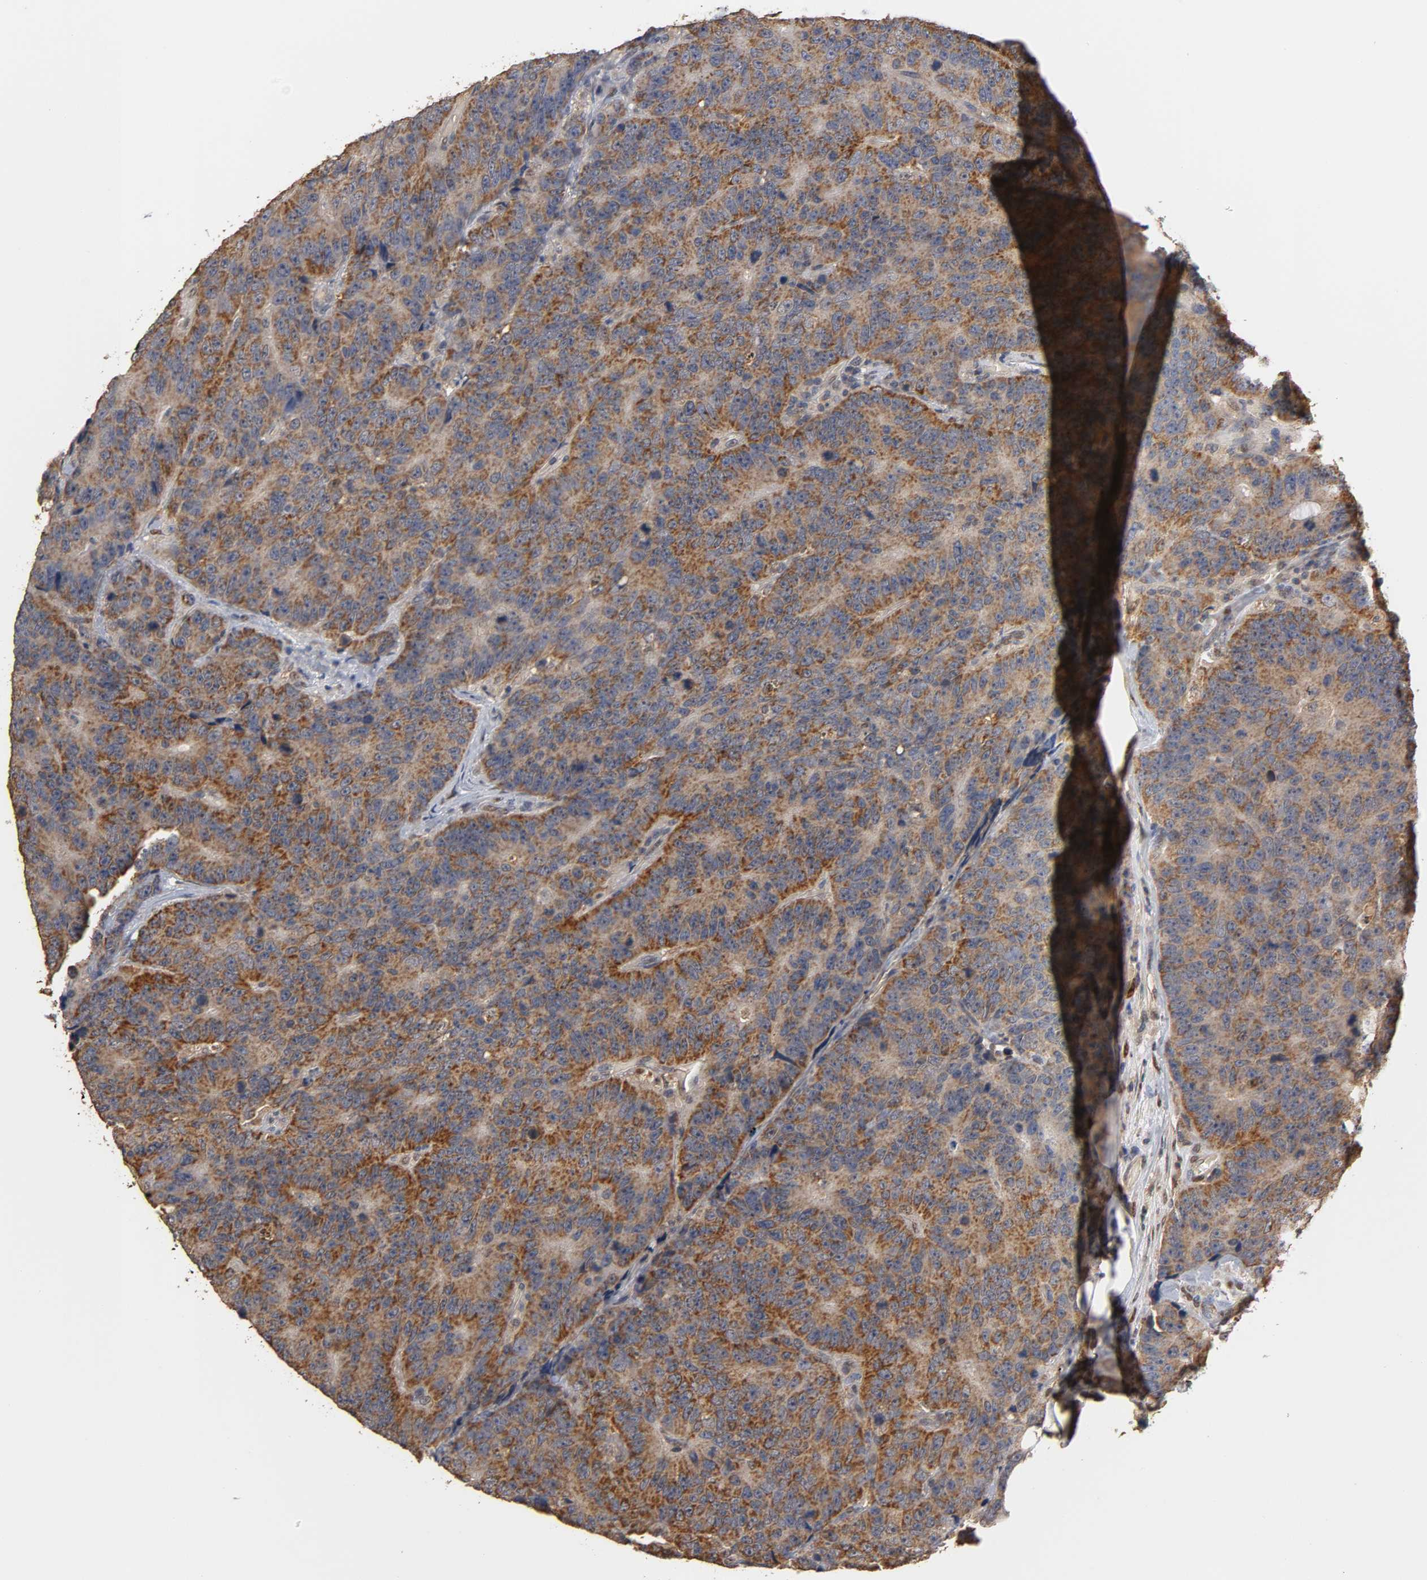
{"staining": {"intensity": "moderate", "quantity": ">75%", "location": "cytoplasmic/membranous"}, "tissue": "colorectal cancer", "cell_type": "Tumor cells", "image_type": "cancer", "snomed": [{"axis": "morphology", "description": "Adenocarcinoma, NOS"}, {"axis": "topography", "description": "Colon"}], "caption": "Human colorectal cancer (adenocarcinoma) stained with a protein marker reveals moderate staining in tumor cells.", "gene": "PKN1", "patient": {"sex": "female", "age": 86}}